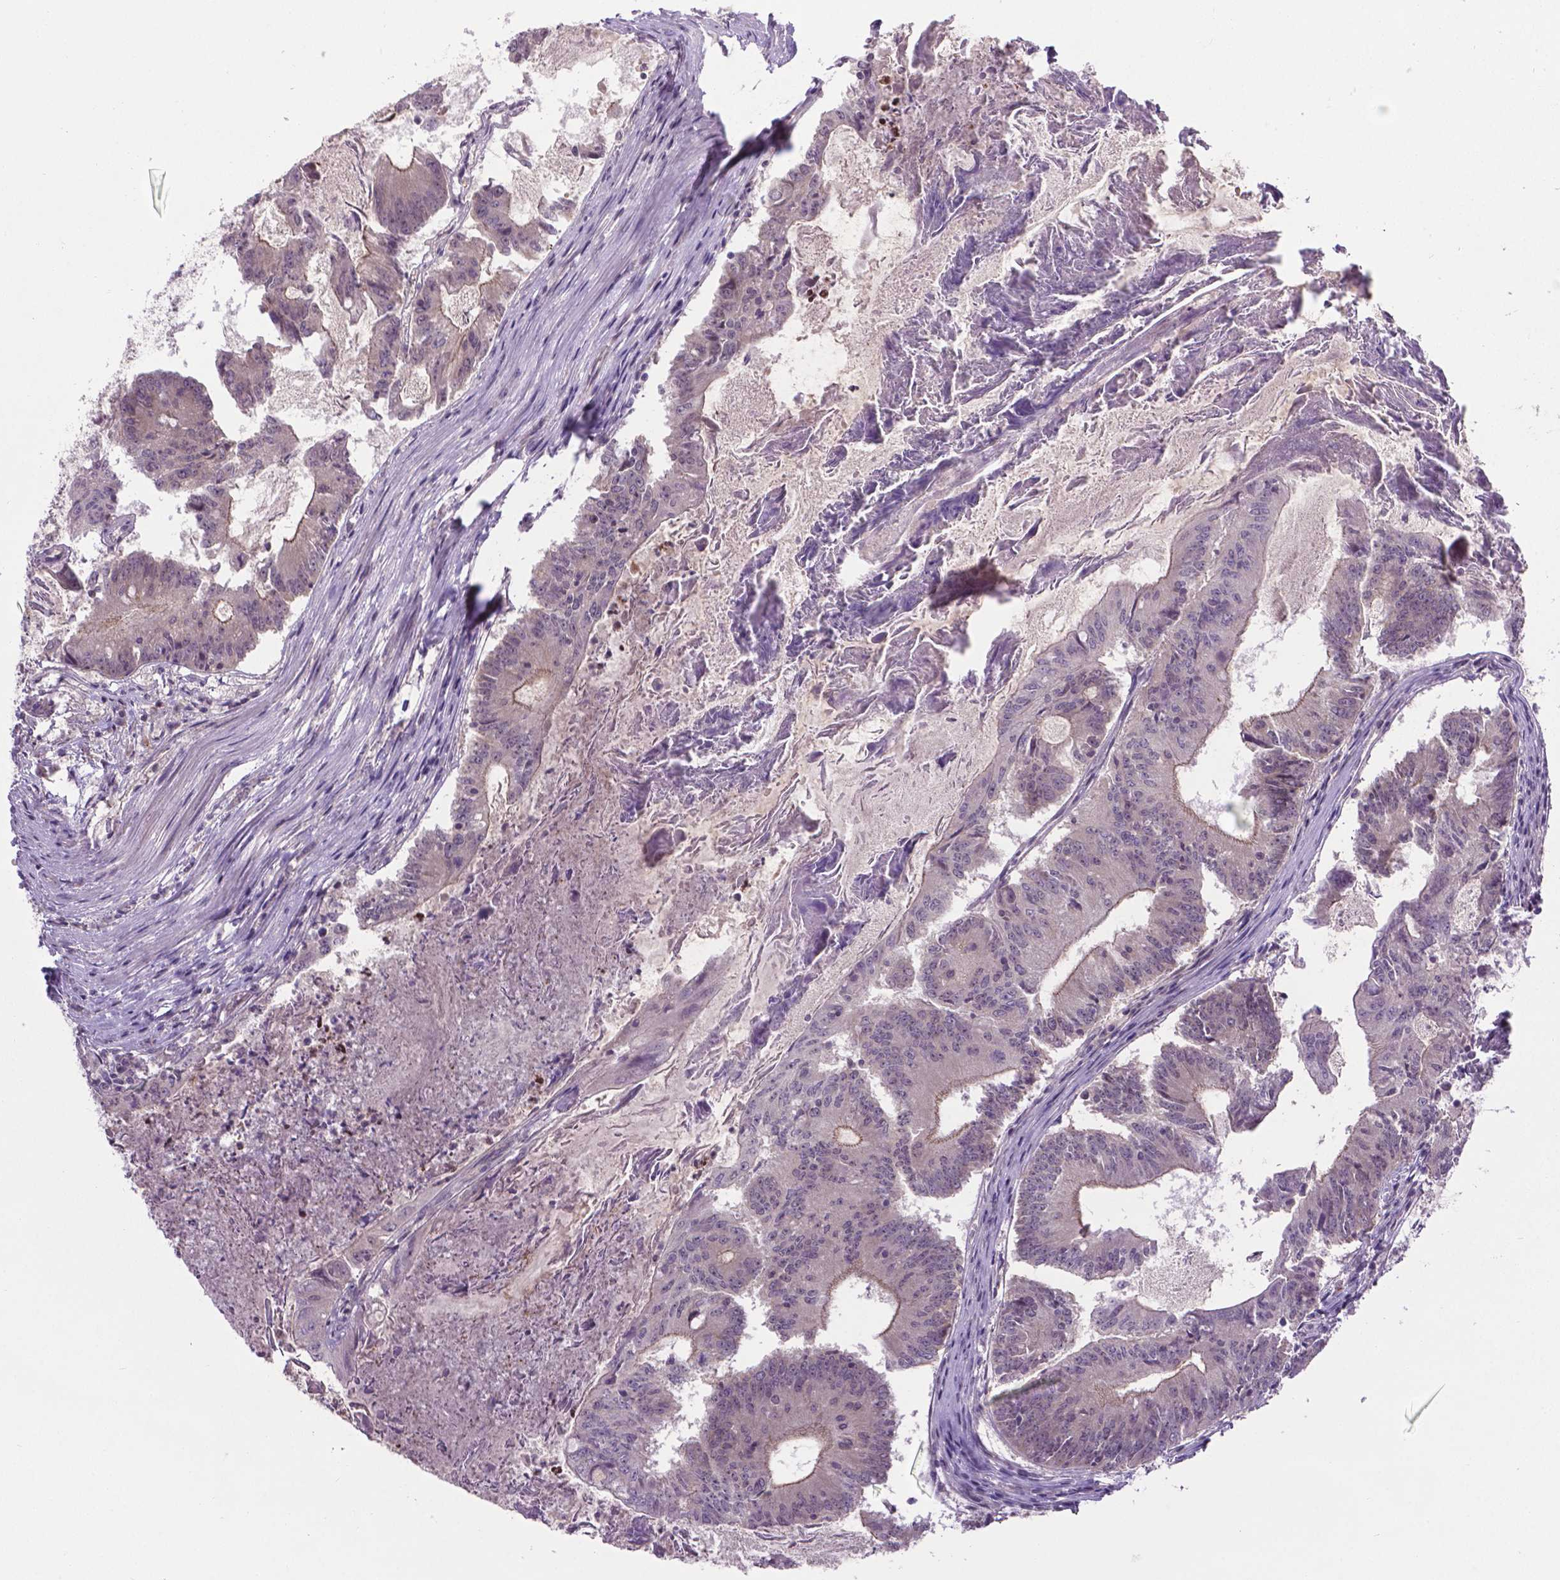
{"staining": {"intensity": "weak", "quantity": ">75%", "location": "cytoplasmic/membranous,nuclear"}, "tissue": "colorectal cancer", "cell_type": "Tumor cells", "image_type": "cancer", "snomed": [{"axis": "morphology", "description": "Adenocarcinoma, NOS"}, {"axis": "topography", "description": "Colon"}], "caption": "Immunohistochemistry of human adenocarcinoma (colorectal) displays low levels of weak cytoplasmic/membranous and nuclear staining in approximately >75% of tumor cells.", "gene": "ANKRD54", "patient": {"sex": "female", "age": 70}}